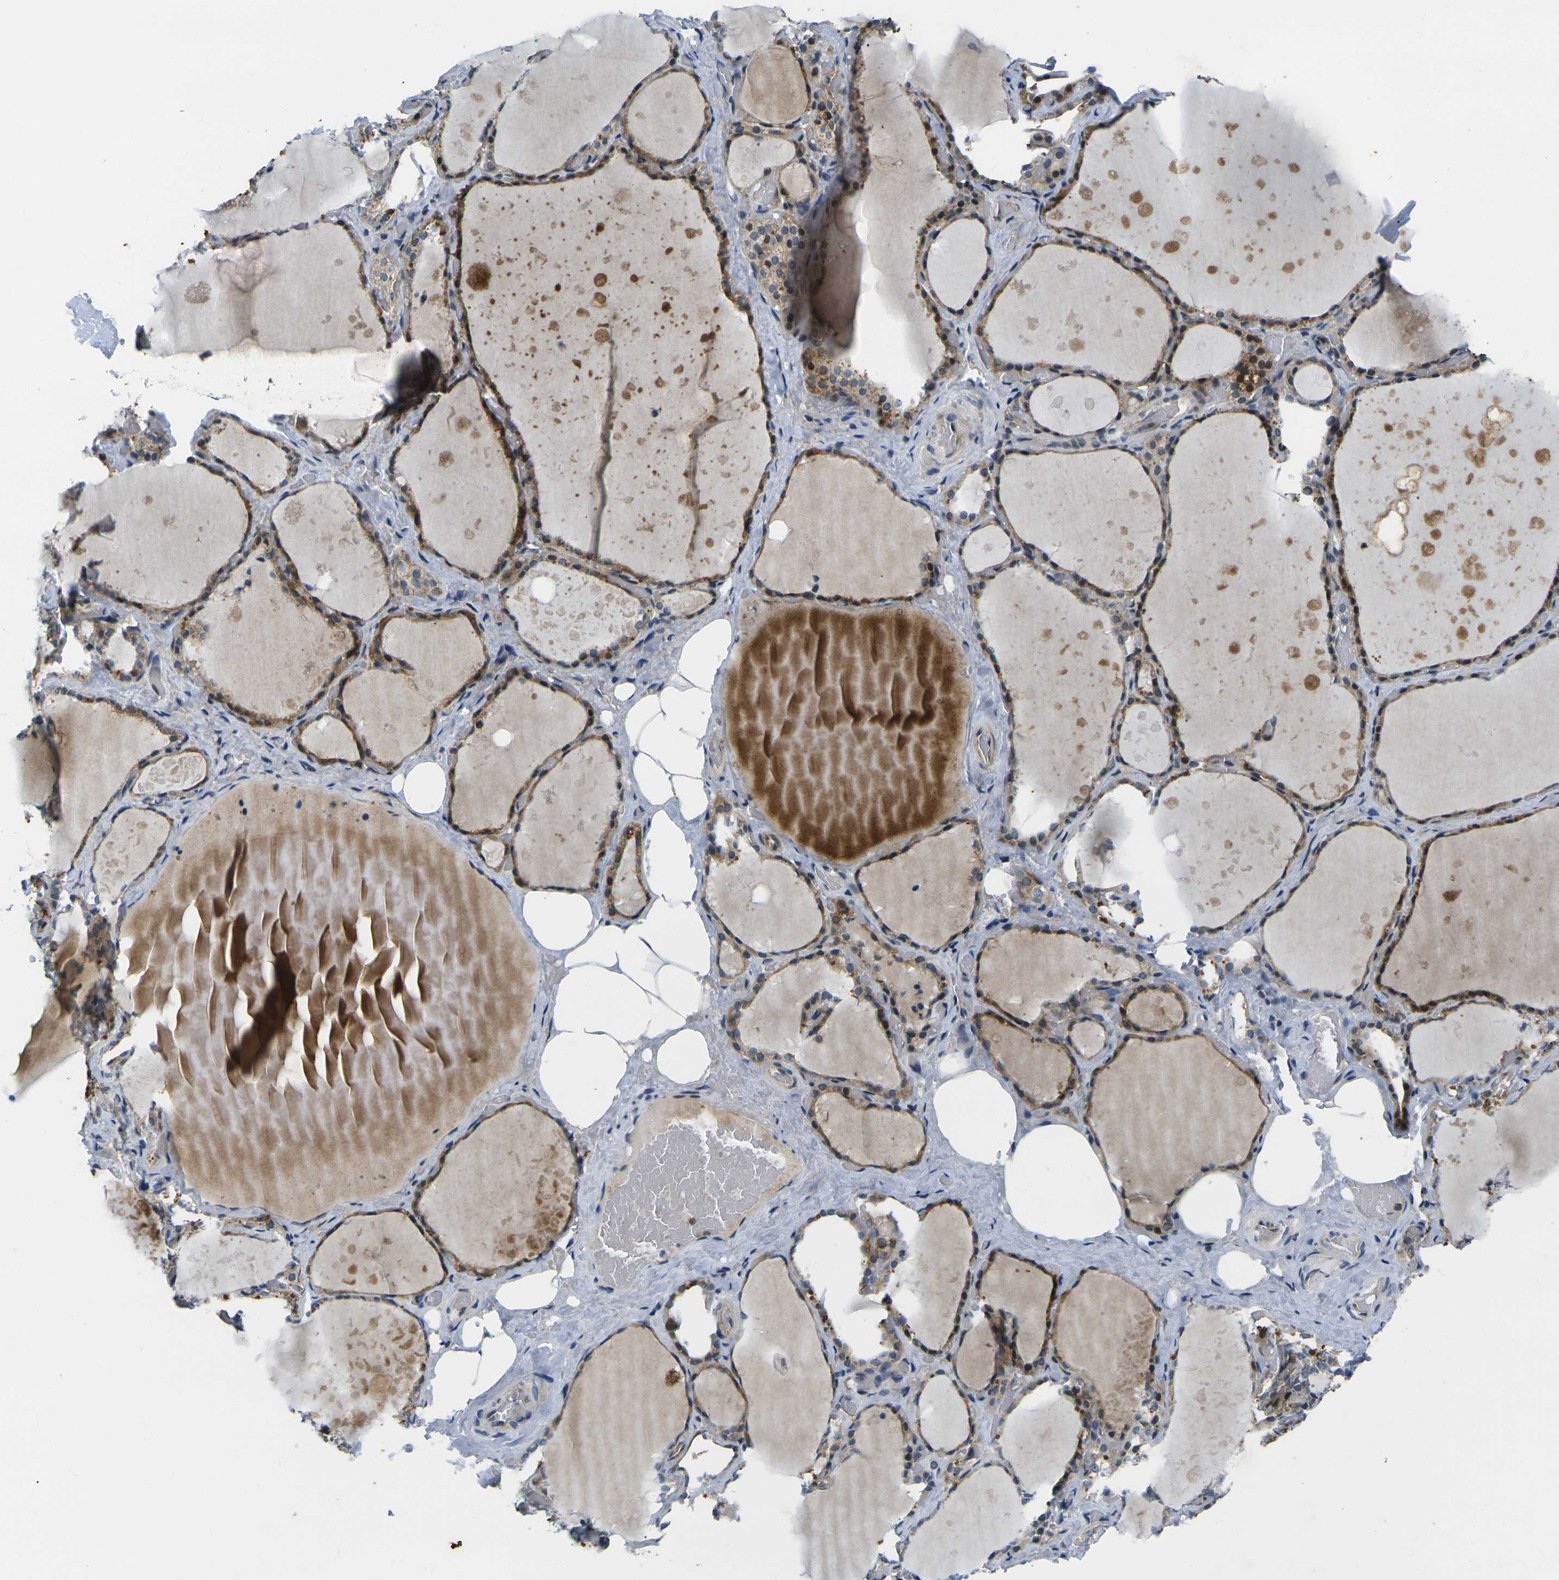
{"staining": {"intensity": "moderate", "quantity": ">75%", "location": "cytoplasmic/membranous"}, "tissue": "thyroid gland", "cell_type": "Glandular cells", "image_type": "normal", "snomed": [{"axis": "morphology", "description": "Normal tissue, NOS"}, {"axis": "topography", "description": "Thyroid gland"}], "caption": "The histopathology image displays a brown stain indicating the presence of a protein in the cytoplasmic/membranous of glandular cells in thyroid gland. (DAB IHC, brown staining for protein, blue staining for nuclei).", "gene": "ROBO2", "patient": {"sex": "male", "age": 61}}